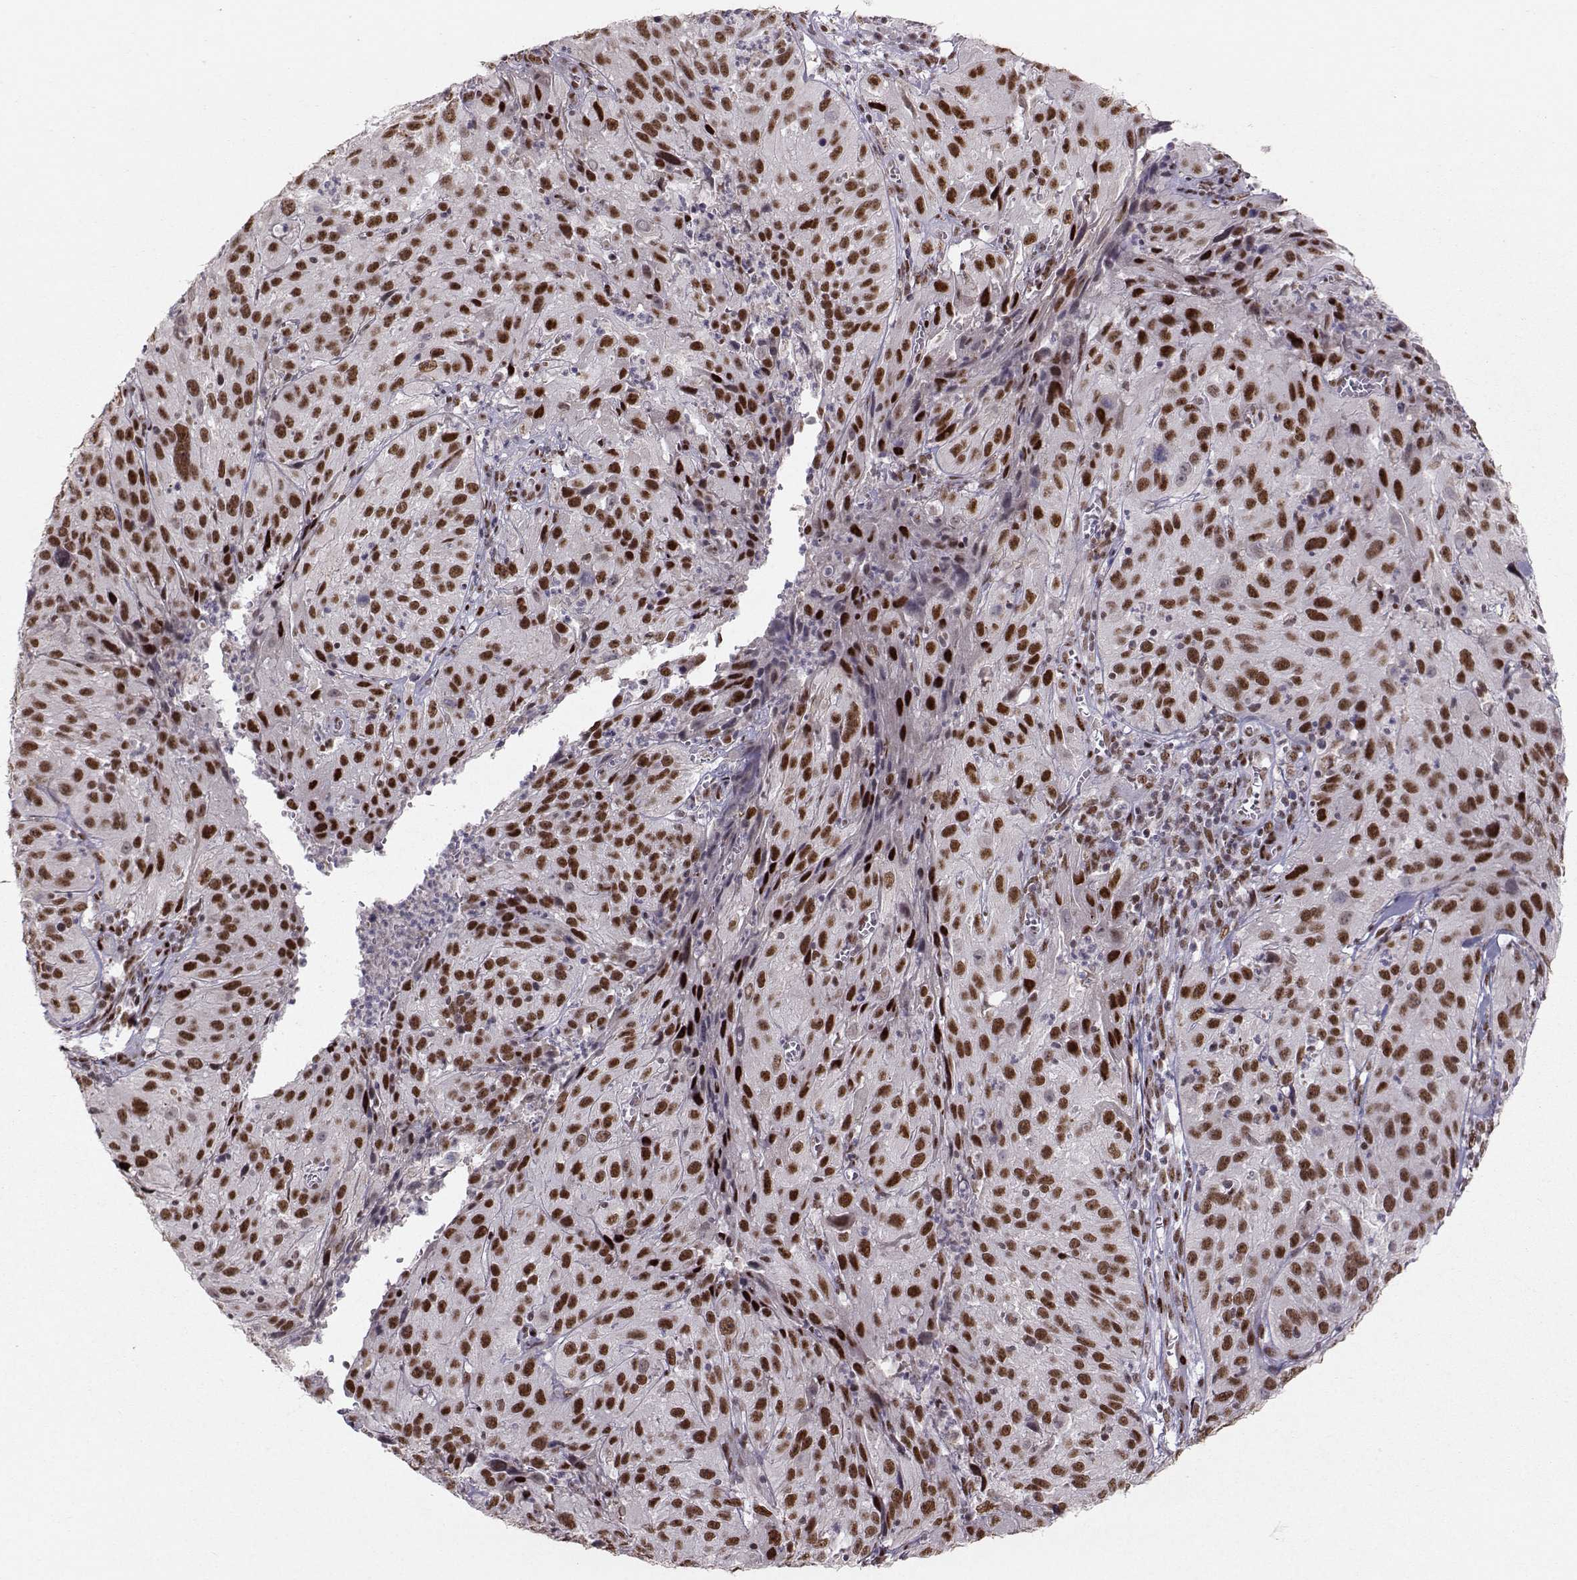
{"staining": {"intensity": "strong", "quantity": ">75%", "location": "nuclear"}, "tissue": "cervical cancer", "cell_type": "Tumor cells", "image_type": "cancer", "snomed": [{"axis": "morphology", "description": "Squamous cell carcinoma, NOS"}, {"axis": "topography", "description": "Cervix"}], "caption": "Human cervical cancer stained with a brown dye reveals strong nuclear positive staining in approximately >75% of tumor cells.", "gene": "SNAPC2", "patient": {"sex": "female", "age": 32}}